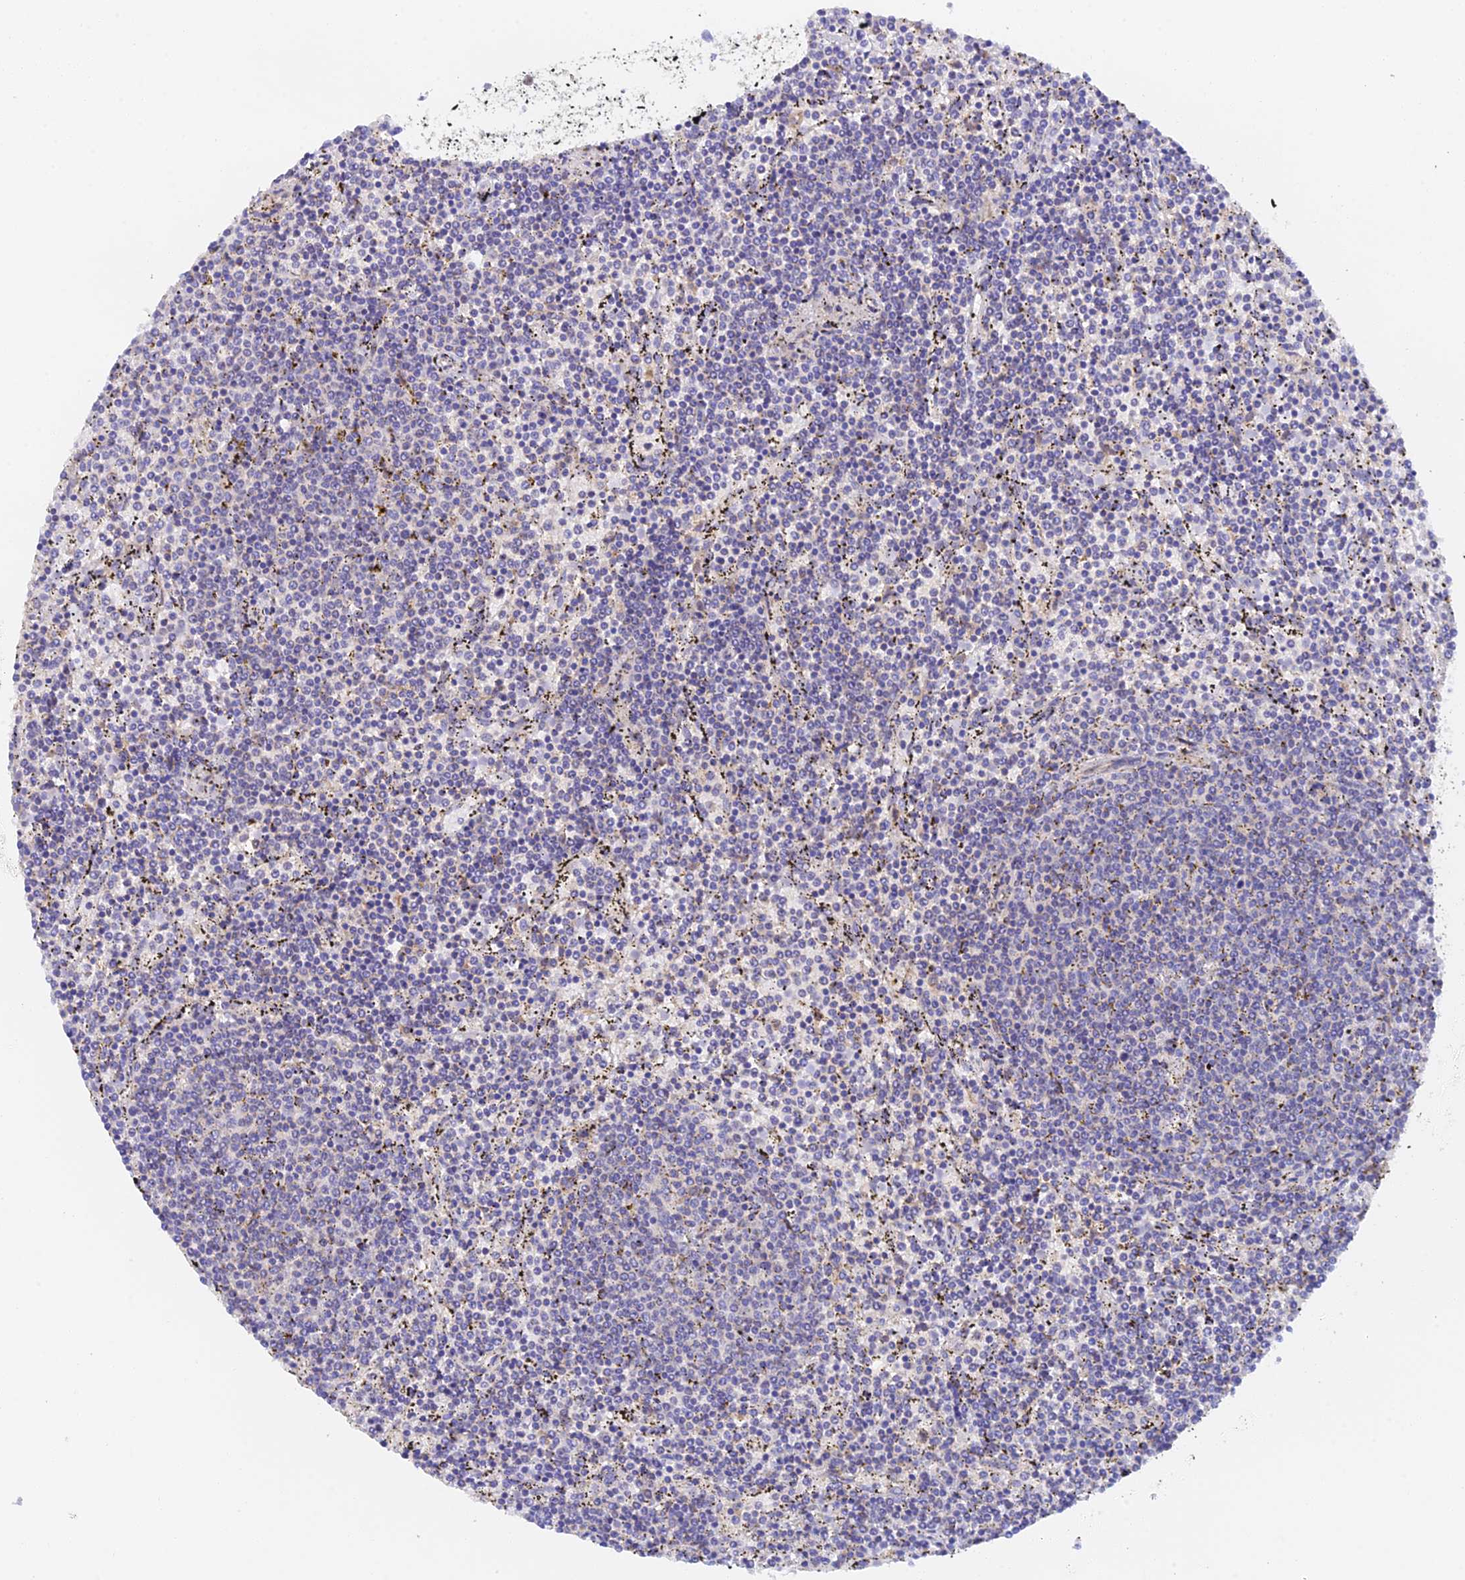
{"staining": {"intensity": "negative", "quantity": "none", "location": "none"}, "tissue": "lymphoma", "cell_type": "Tumor cells", "image_type": "cancer", "snomed": [{"axis": "morphology", "description": "Malignant lymphoma, non-Hodgkin's type, Low grade"}, {"axis": "topography", "description": "Spleen"}], "caption": "There is no significant positivity in tumor cells of lymphoma.", "gene": "RANBP6", "patient": {"sex": "female", "age": 50}}